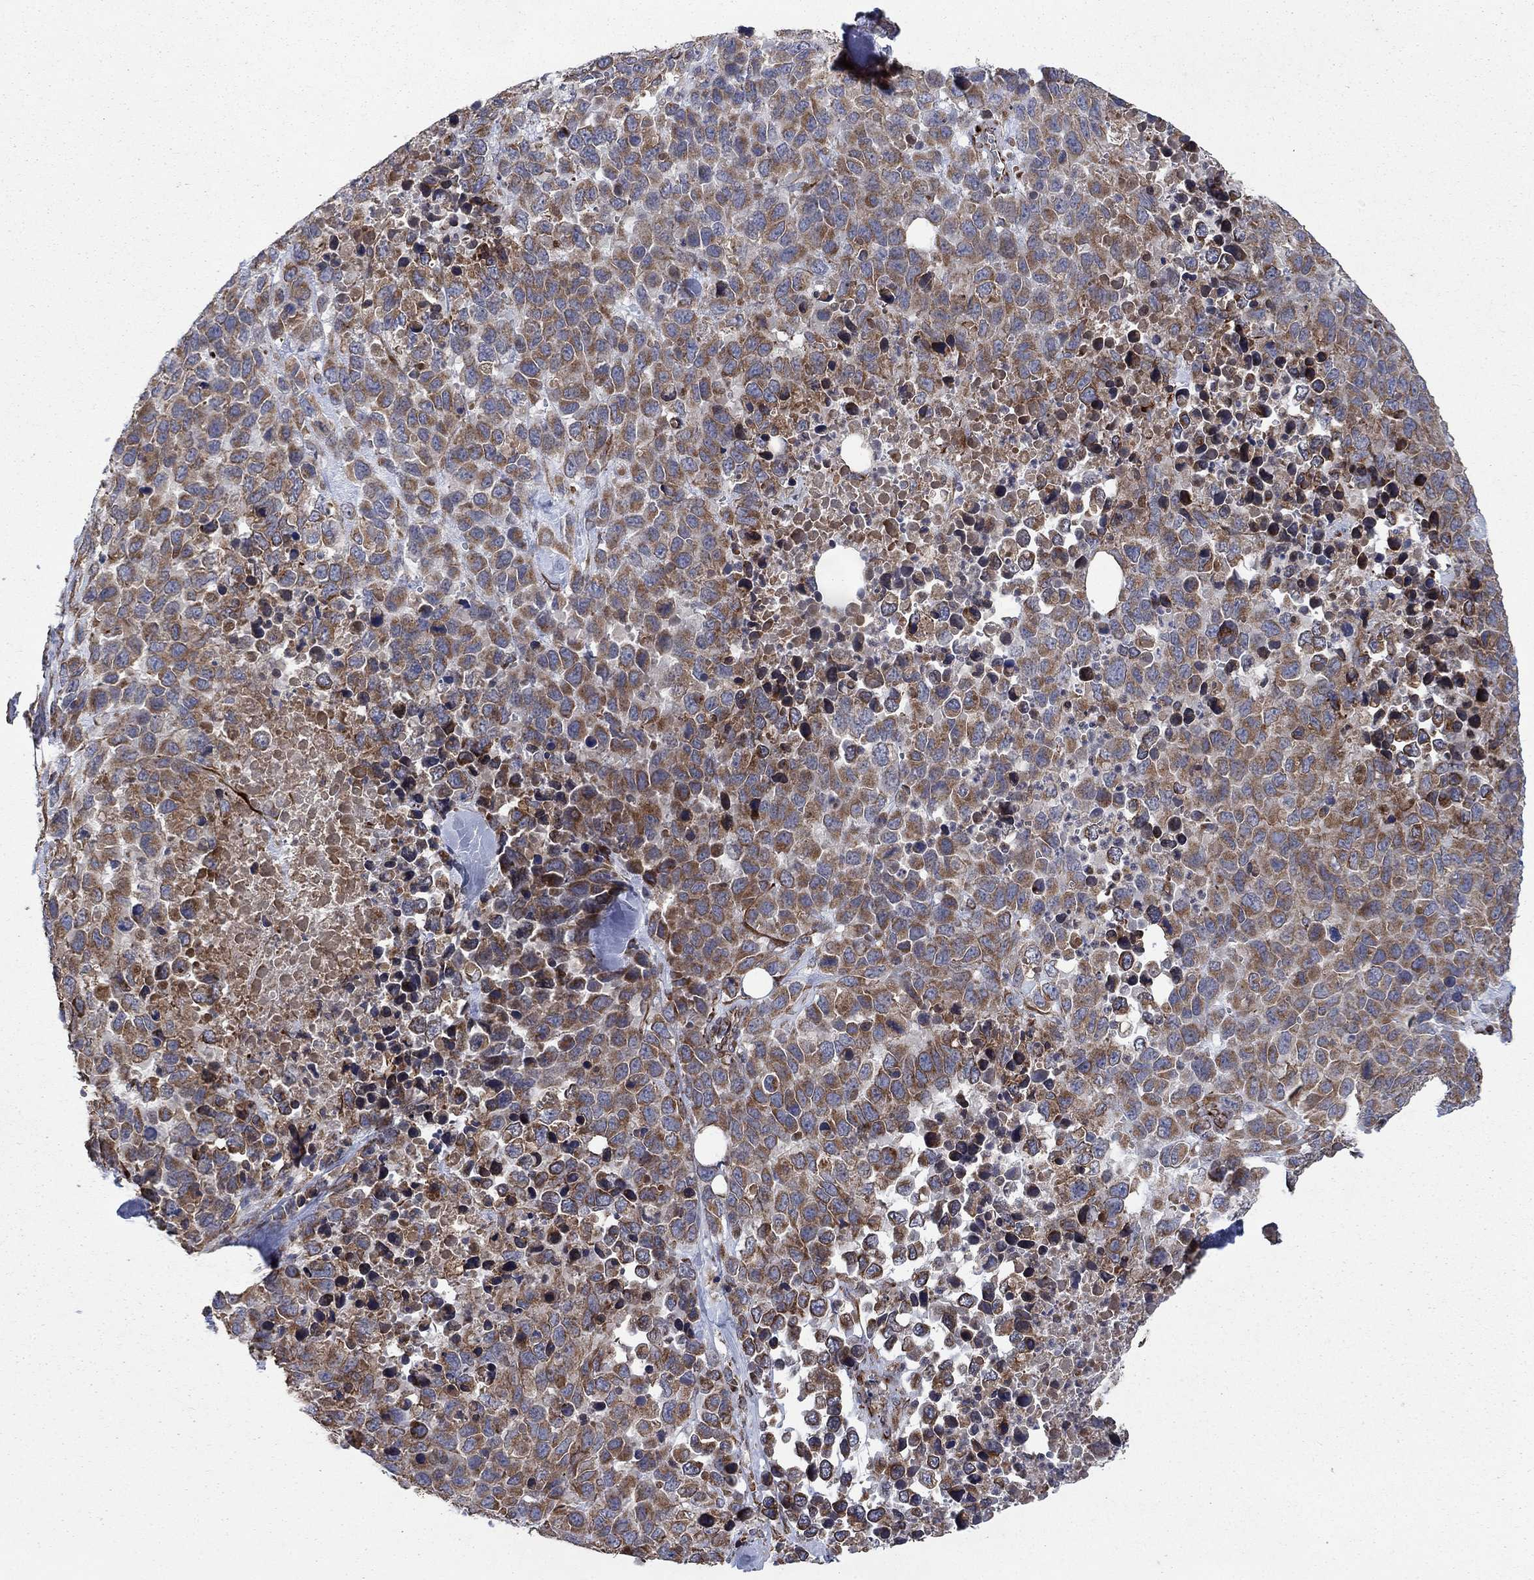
{"staining": {"intensity": "strong", "quantity": "25%-75%", "location": "cytoplasmic/membranous"}, "tissue": "melanoma", "cell_type": "Tumor cells", "image_type": "cancer", "snomed": [{"axis": "morphology", "description": "Malignant melanoma, Metastatic site"}, {"axis": "topography", "description": "Skin"}], "caption": "IHC micrograph of melanoma stained for a protein (brown), which displays high levels of strong cytoplasmic/membranous positivity in approximately 25%-75% of tumor cells.", "gene": "NDUFC1", "patient": {"sex": "male", "age": 84}}